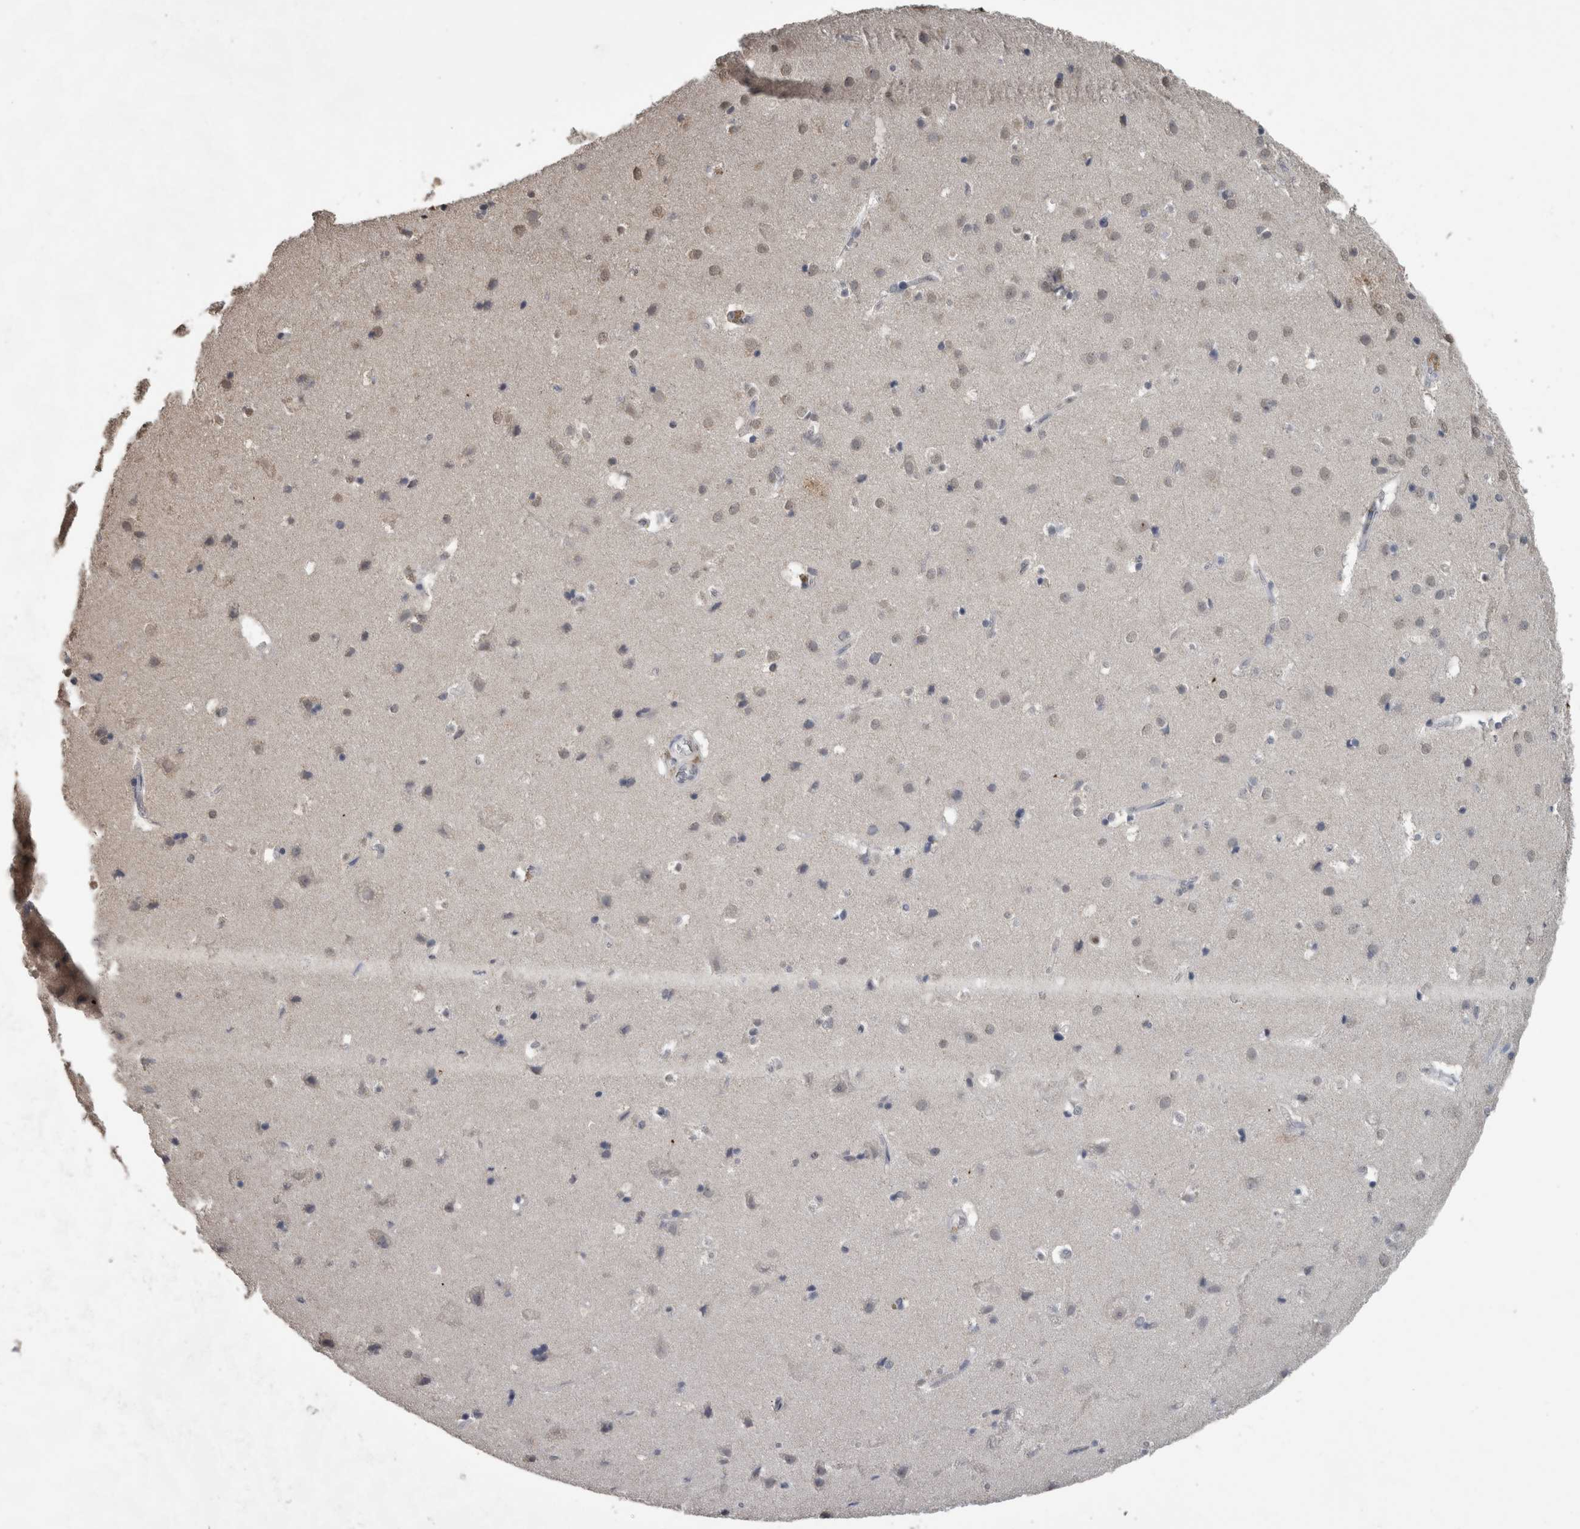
{"staining": {"intensity": "negative", "quantity": "none", "location": "none"}, "tissue": "cerebral cortex", "cell_type": "Endothelial cells", "image_type": "normal", "snomed": [{"axis": "morphology", "description": "Normal tissue, NOS"}, {"axis": "topography", "description": "Cerebral cortex"}], "caption": "A high-resolution image shows immunohistochemistry staining of normal cerebral cortex, which reveals no significant staining in endothelial cells. (DAB immunohistochemistry (IHC) visualized using brightfield microscopy, high magnification).", "gene": "PIK3AP1", "patient": {"sex": "male", "age": 54}}